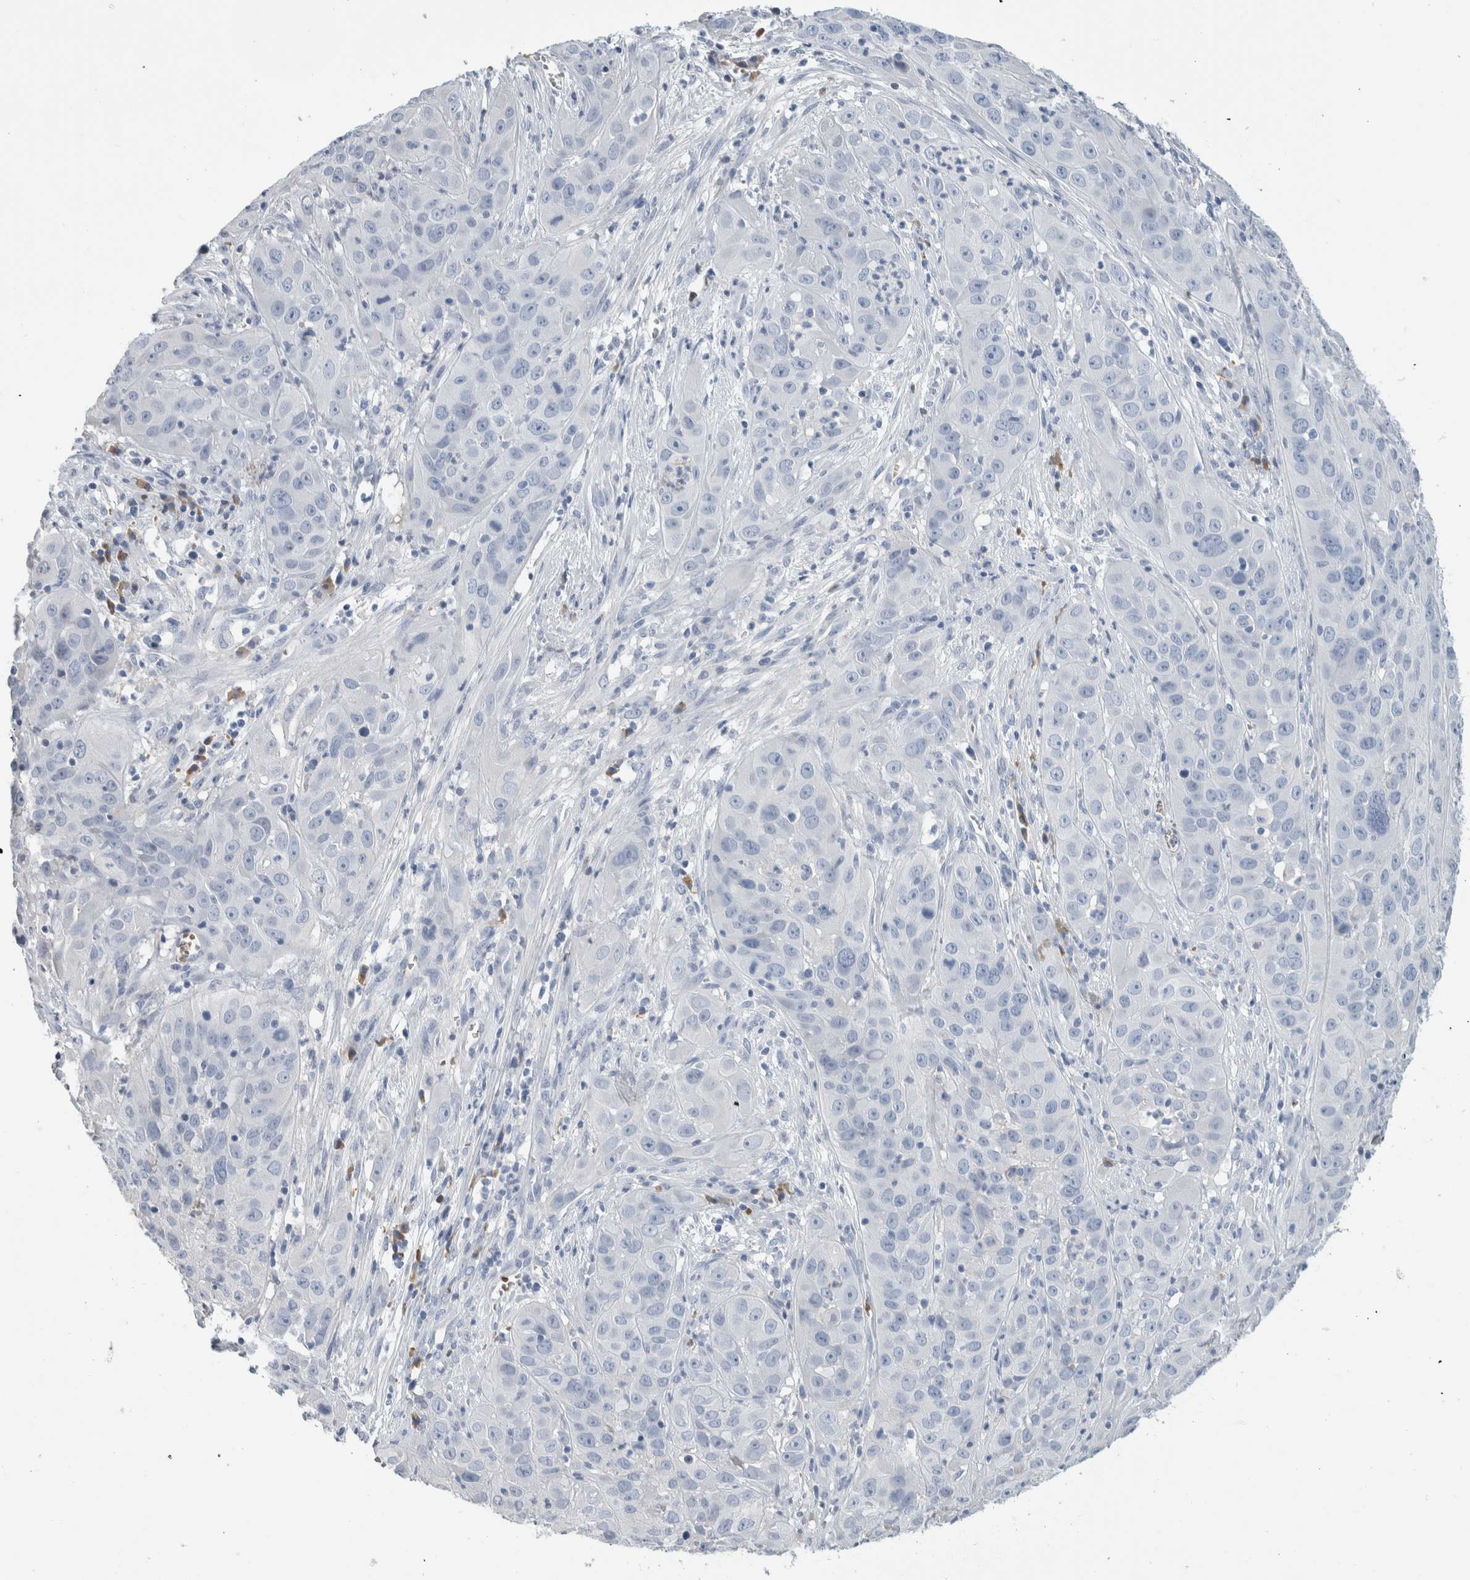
{"staining": {"intensity": "negative", "quantity": "none", "location": "none"}, "tissue": "cervical cancer", "cell_type": "Tumor cells", "image_type": "cancer", "snomed": [{"axis": "morphology", "description": "Squamous cell carcinoma, NOS"}, {"axis": "topography", "description": "Cervix"}], "caption": "IHC of human cervical cancer exhibits no expression in tumor cells.", "gene": "CA1", "patient": {"sex": "female", "age": 32}}